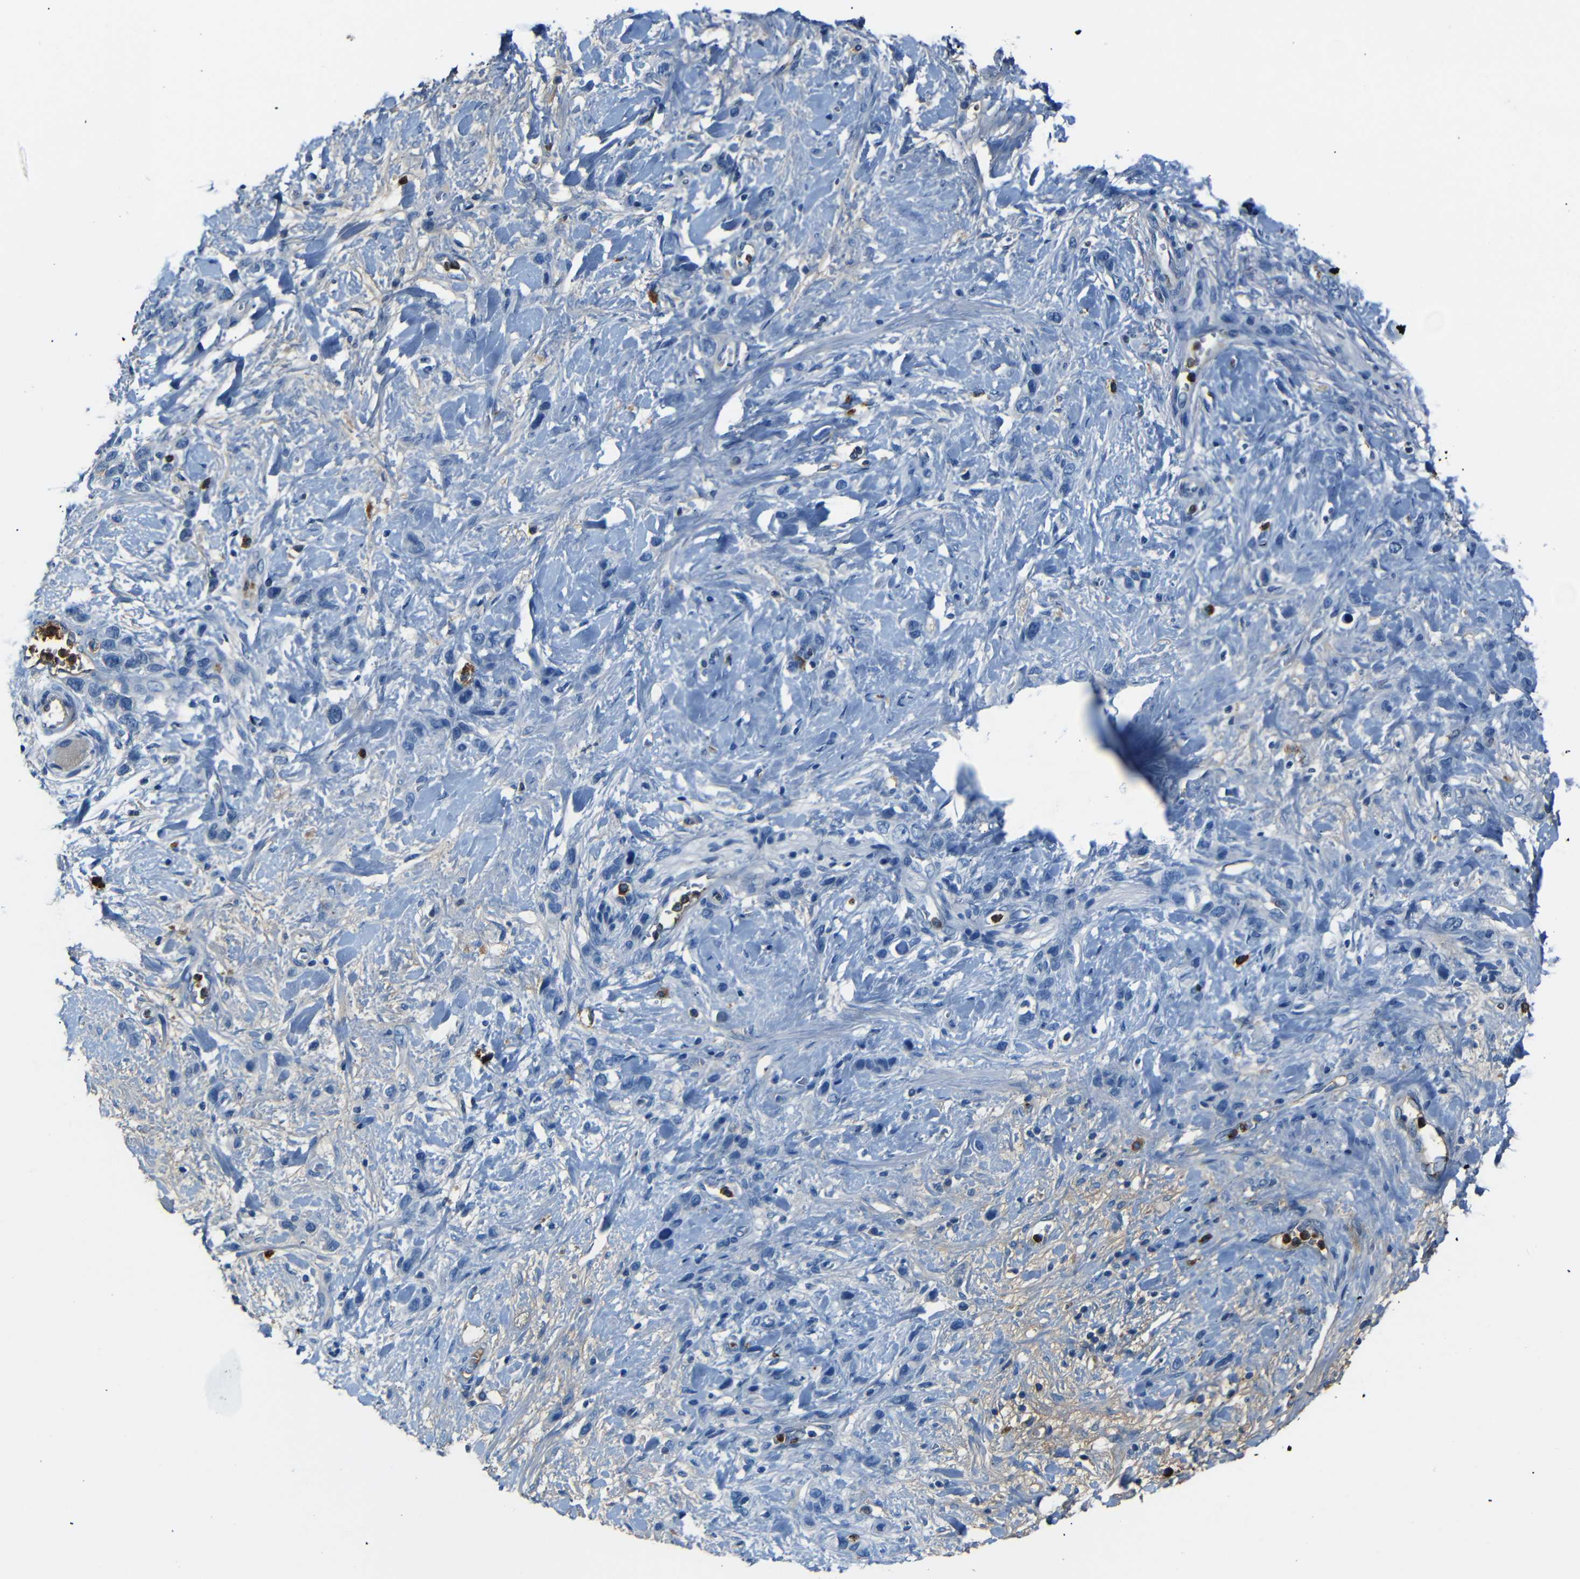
{"staining": {"intensity": "negative", "quantity": "none", "location": "none"}, "tissue": "stomach cancer", "cell_type": "Tumor cells", "image_type": "cancer", "snomed": [{"axis": "morphology", "description": "Adenocarcinoma, NOS"}, {"axis": "morphology", "description": "Adenocarcinoma, High grade"}, {"axis": "topography", "description": "Stomach, upper"}, {"axis": "topography", "description": "Stomach, lower"}], "caption": "Immunohistochemical staining of human stomach cancer (adenocarcinoma) demonstrates no significant staining in tumor cells.", "gene": "SERPINA1", "patient": {"sex": "female", "age": 65}}